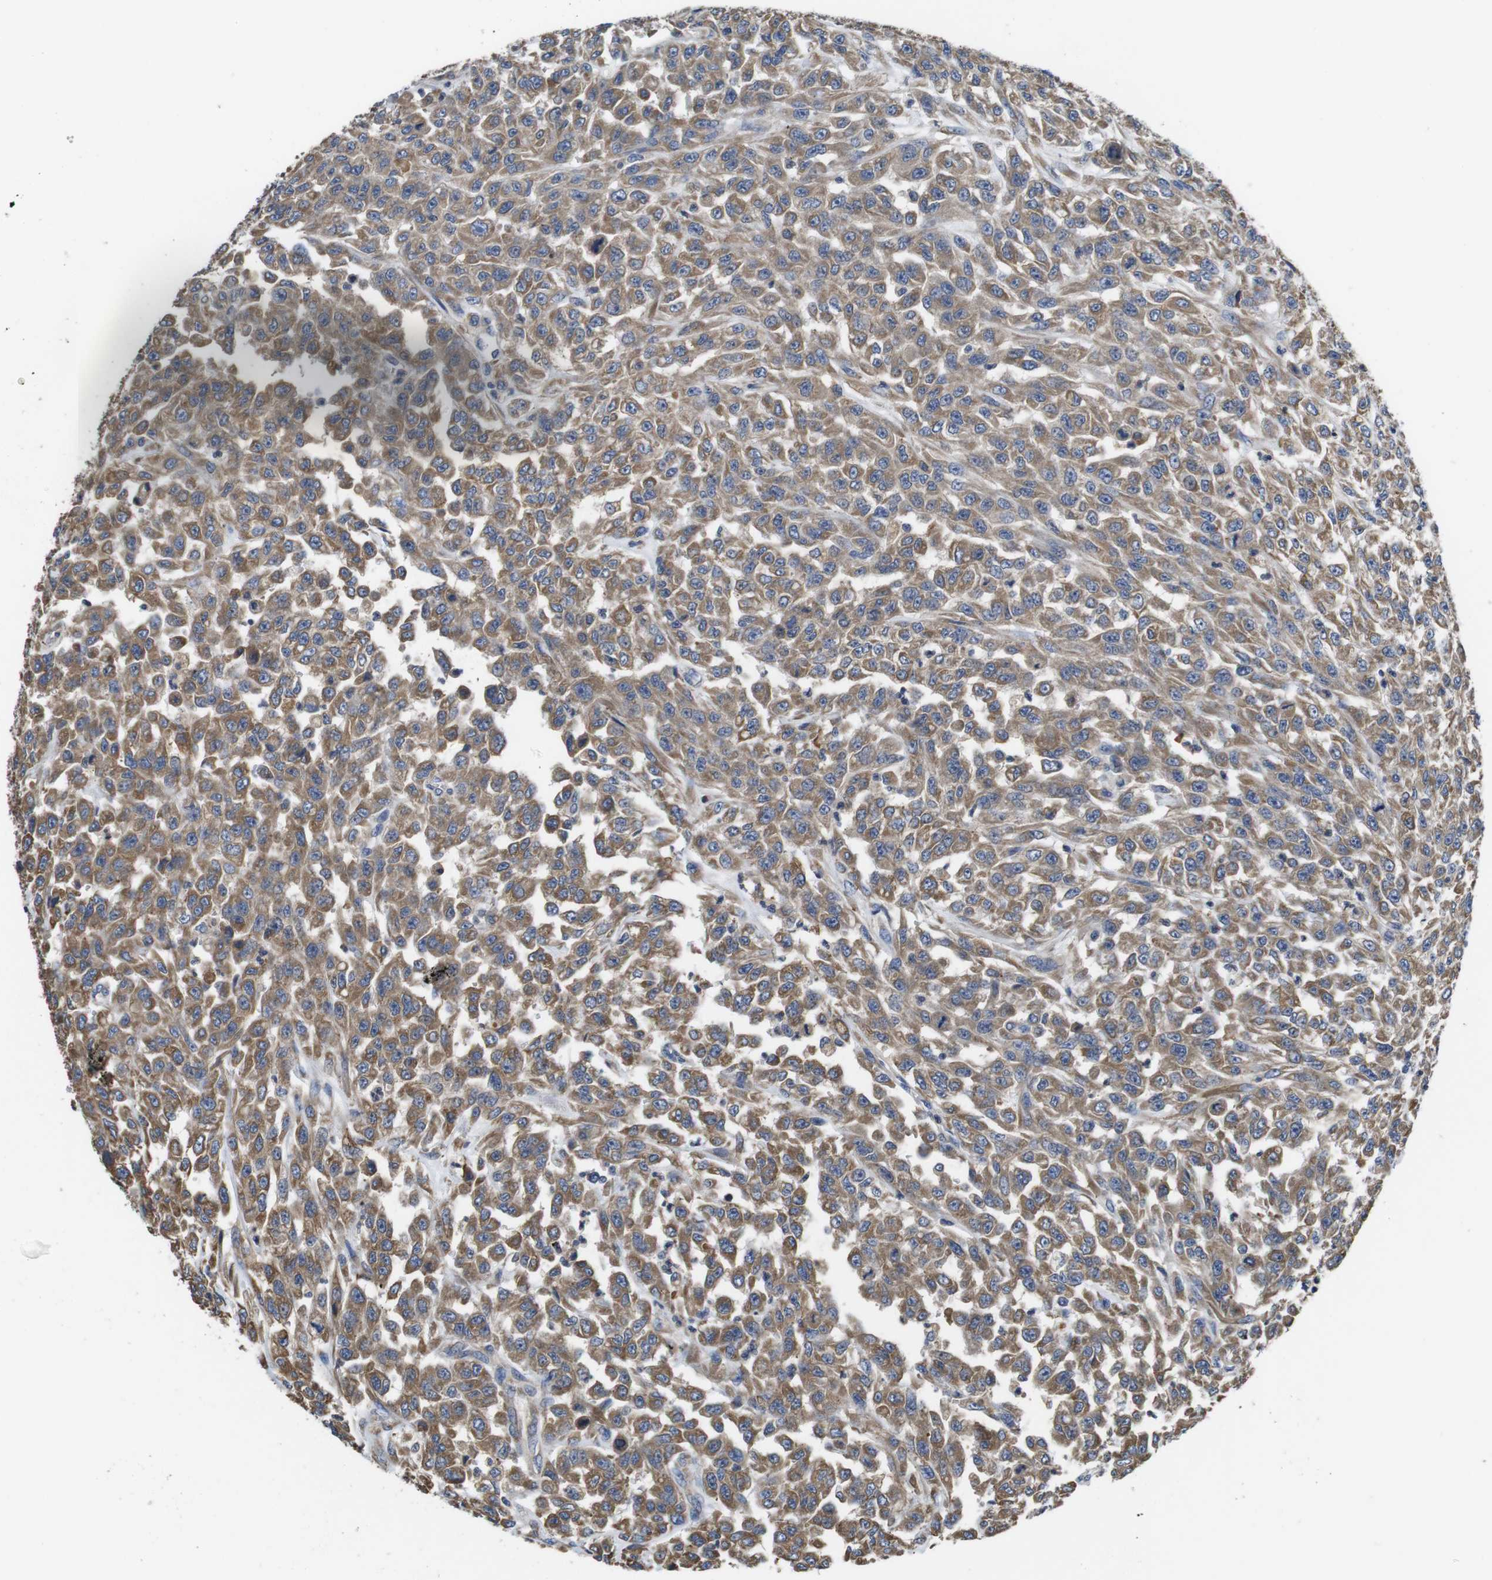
{"staining": {"intensity": "moderate", "quantity": ">75%", "location": "cytoplasmic/membranous"}, "tissue": "urothelial cancer", "cell_type": "Tumor cells", "image_type": "cancer", "snomed": [{"axis": "morphology", "description": "Urothelial carcinoma, High grade"}, {"axis": "topography", "description": "Urinary bladder"}], "caption": "Immunohistochemical staining of urothelial cancer reveals medium levels of moderate cytoplasmic/membranous protein staining in about >75% of tumor cells. (IHC, brightfield microscopy, high magnification).", "gene": "MARCHF7", "patient": {"sex": "male", "age": 46}}